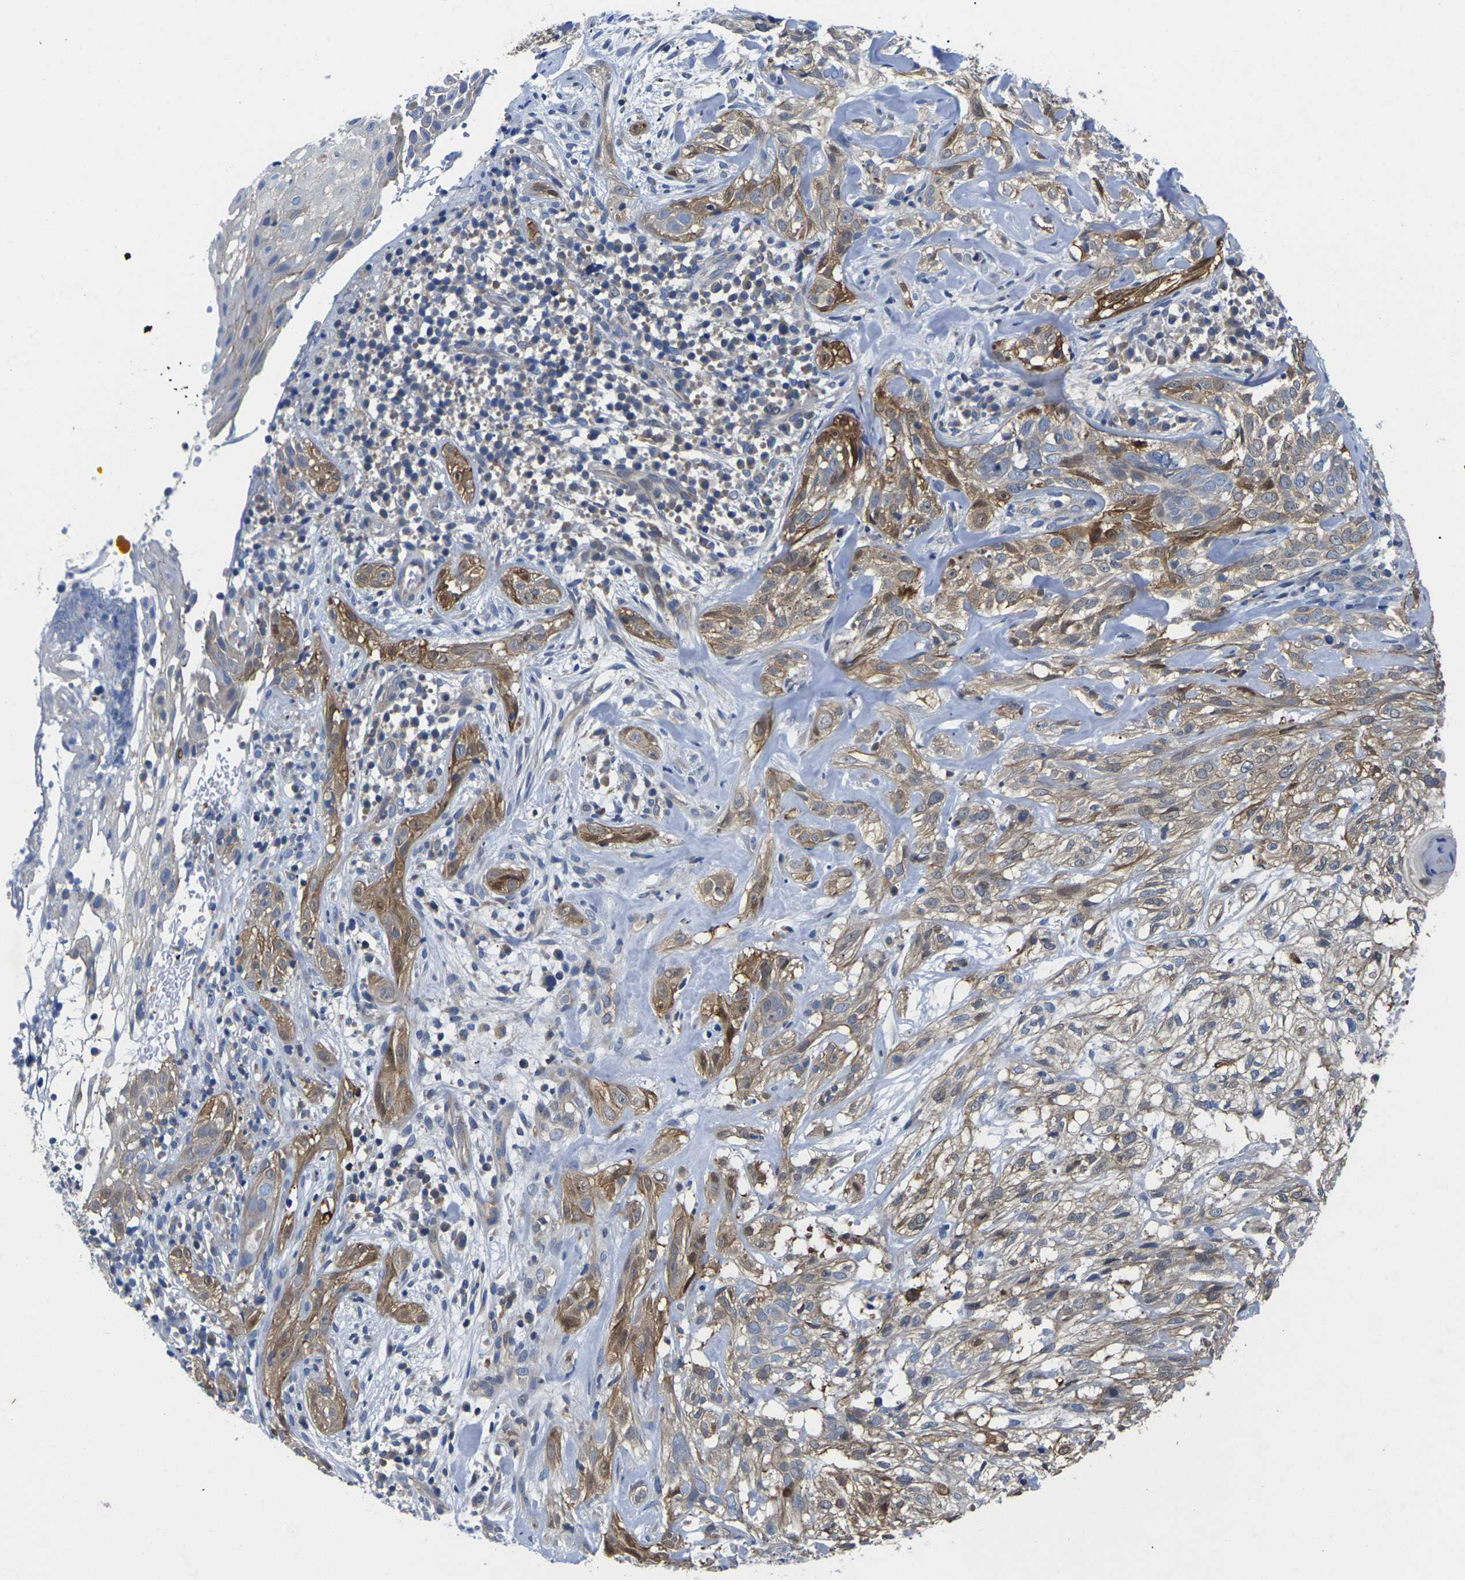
{"staining": {"intensity": "moderate", "quantity": ">75%", "location": "cytoplasmic/membranous"}, "tissue": "skin cancer", "cell_type": "Tumor cells", "image_type": "cancer", "snomed": [{"axis": "morphology", "description": "Basal cell carcinoma"}, {"axis": "topography", "description": "Skin"}], "caption": "Immunohistochemical staining of skin cancer (basal cell carcinoma) displays moderate cytoplasmic/membranous protein positivity in about >75% of tumor cells.", "gene": "SCNN1A", "patient": {"sex": "male", "age": 72}}